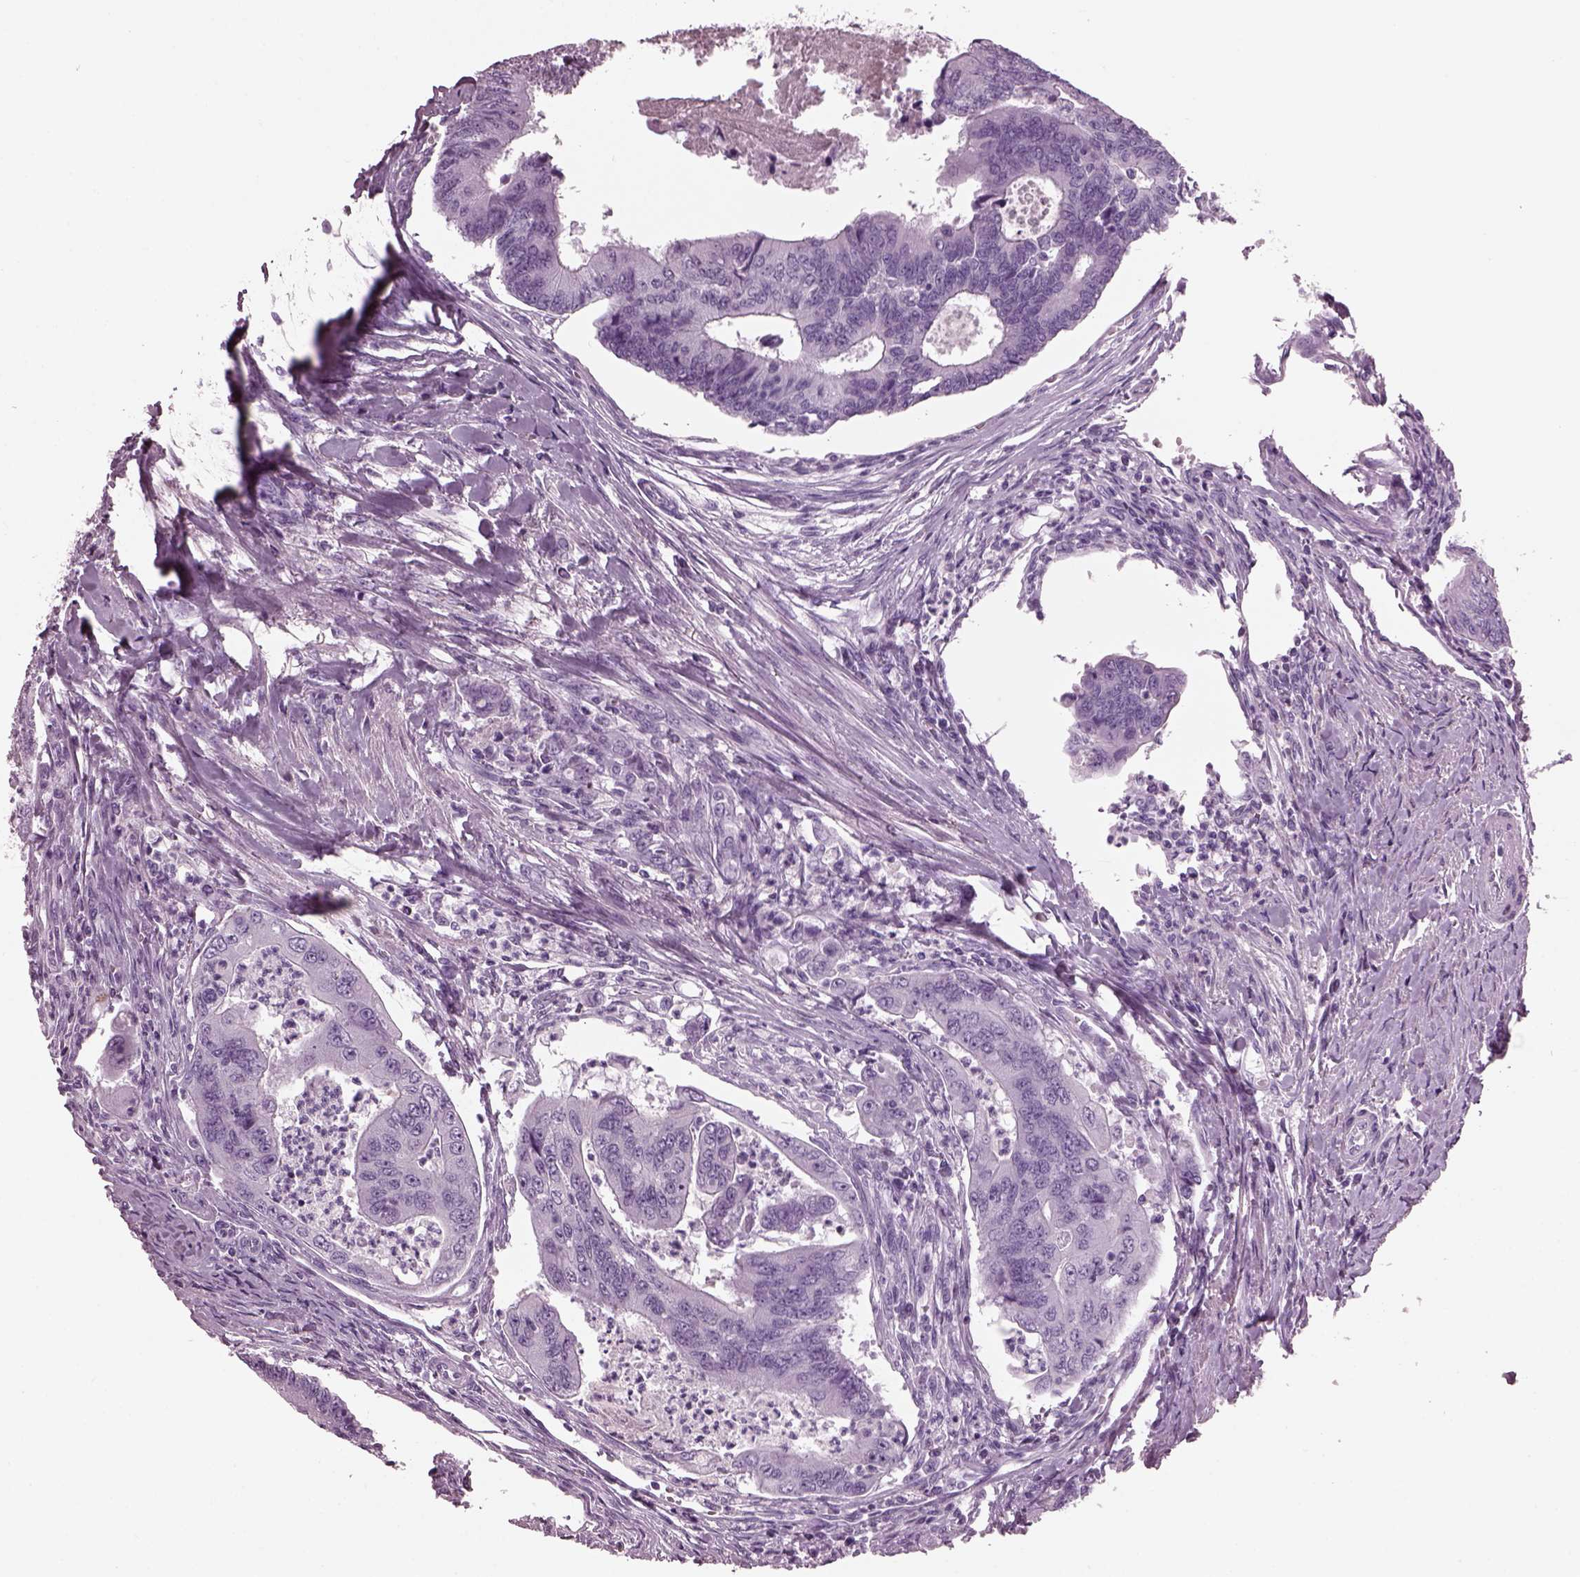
{"staining": {"intensity": "negative", "quantity": "none", "location": "none"}, "tissue": "colorectal cancer", "cell_type": "Tumor cells", "image_type": "cancer", "snomed": [{"axis": "morphology", "description": "Adenocarcinoma, NOS"}, {"axis": "topography", "description": "Colon"}], "caption": "A micrograph of human colorectal adenocarcinoma is negative for staining in tumor cells. (IHC, brightfield microscopy, high magnification).", "gene": "KRTAP3-2", "patient": {"sex": "female", "age": 67}}